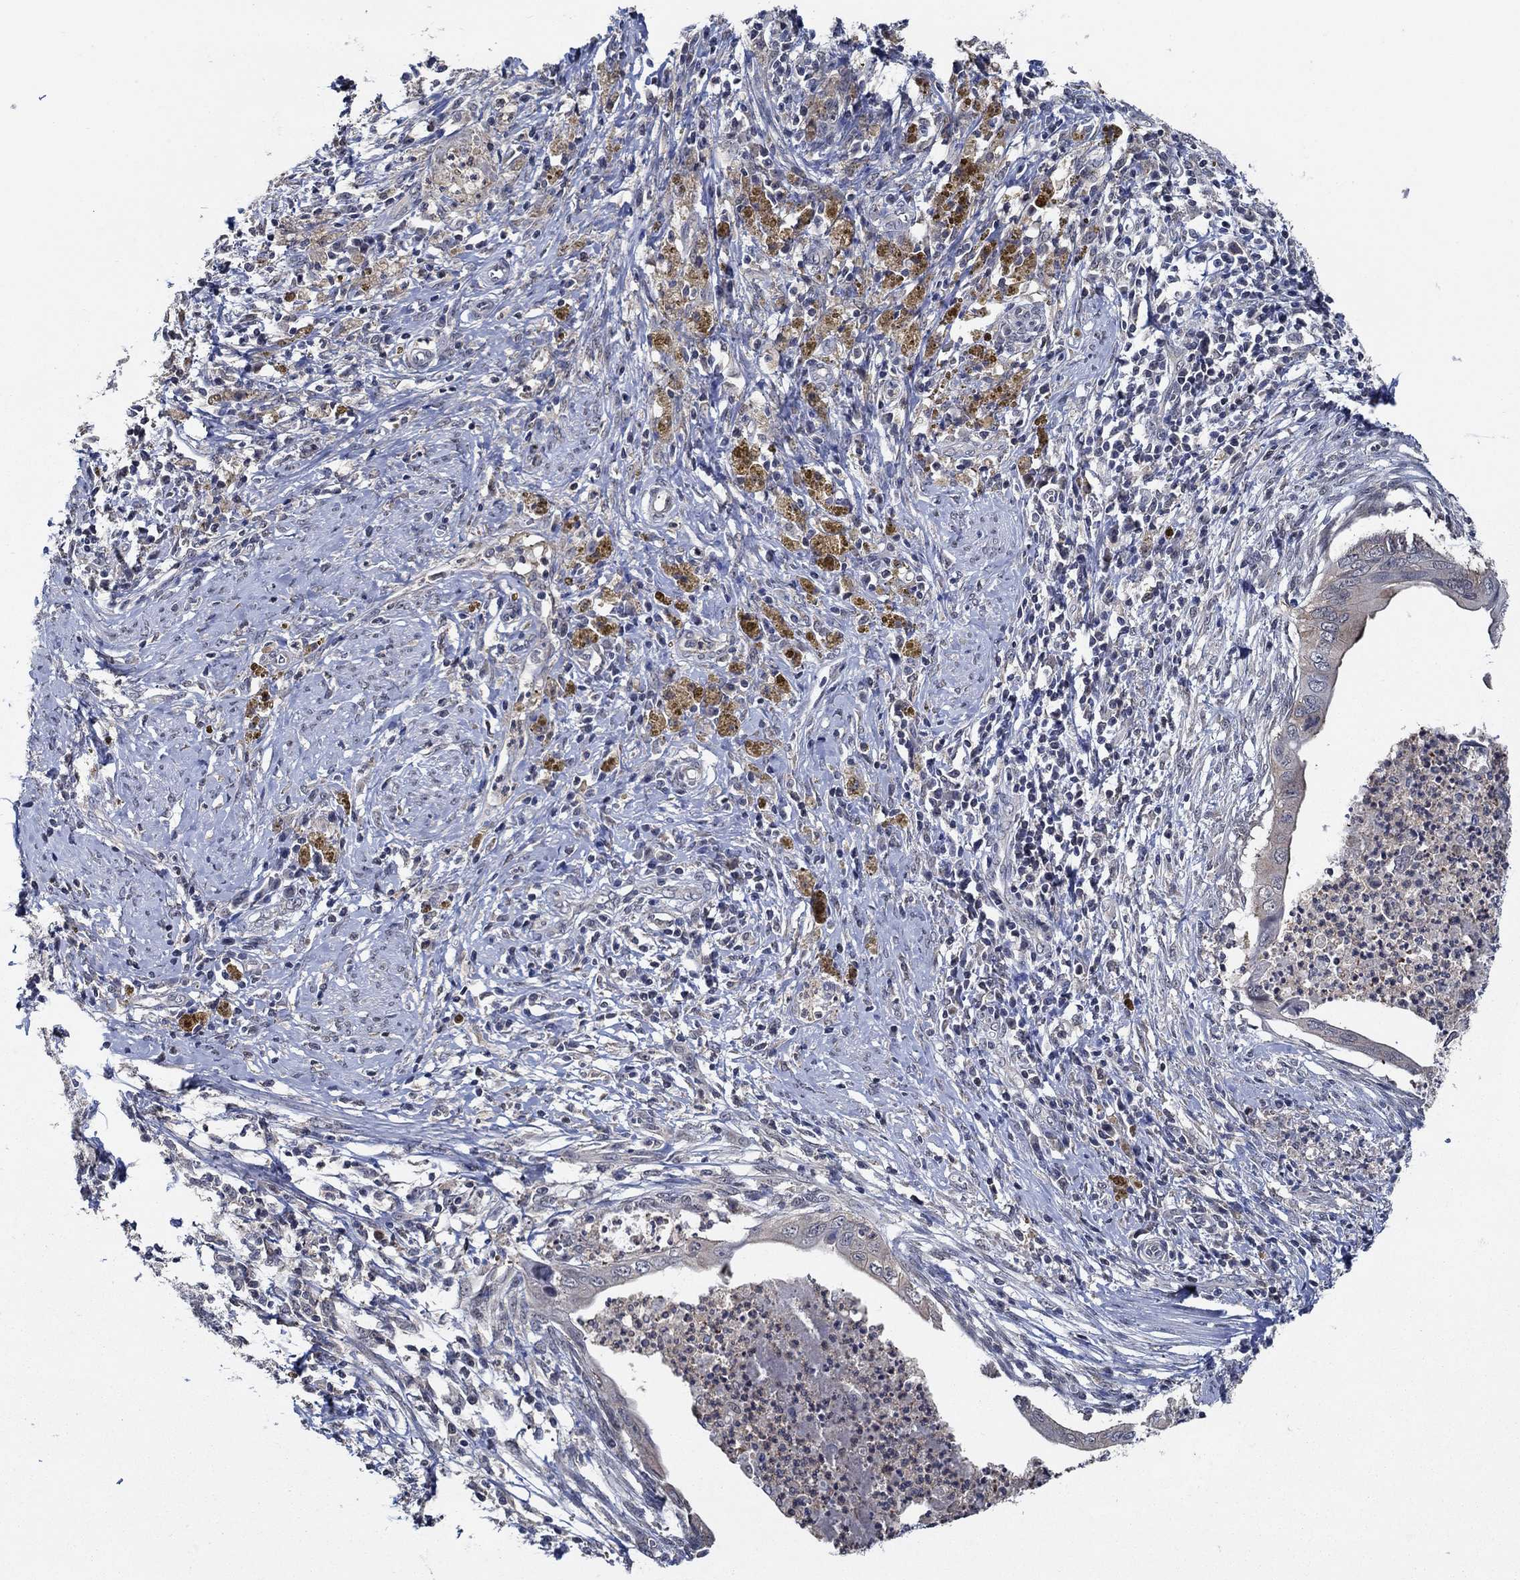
{"staining": {"intensity": "negative", "quantity": "none", "location": "none"}, "tissue": "cervical cancer", "cell_type": "Tumor cells", "image_type": "cancer", "snomed": [{"axis": "morphology", "description": "Adenocarcinoma, NOS"}, {"axis": "topography", "description": "Cervix"}], "caption": "Tumor cells show no significant protein expression in cervical cancer.", "gene": "DACT1", "patient": {"sex": "female", "age": 42}}